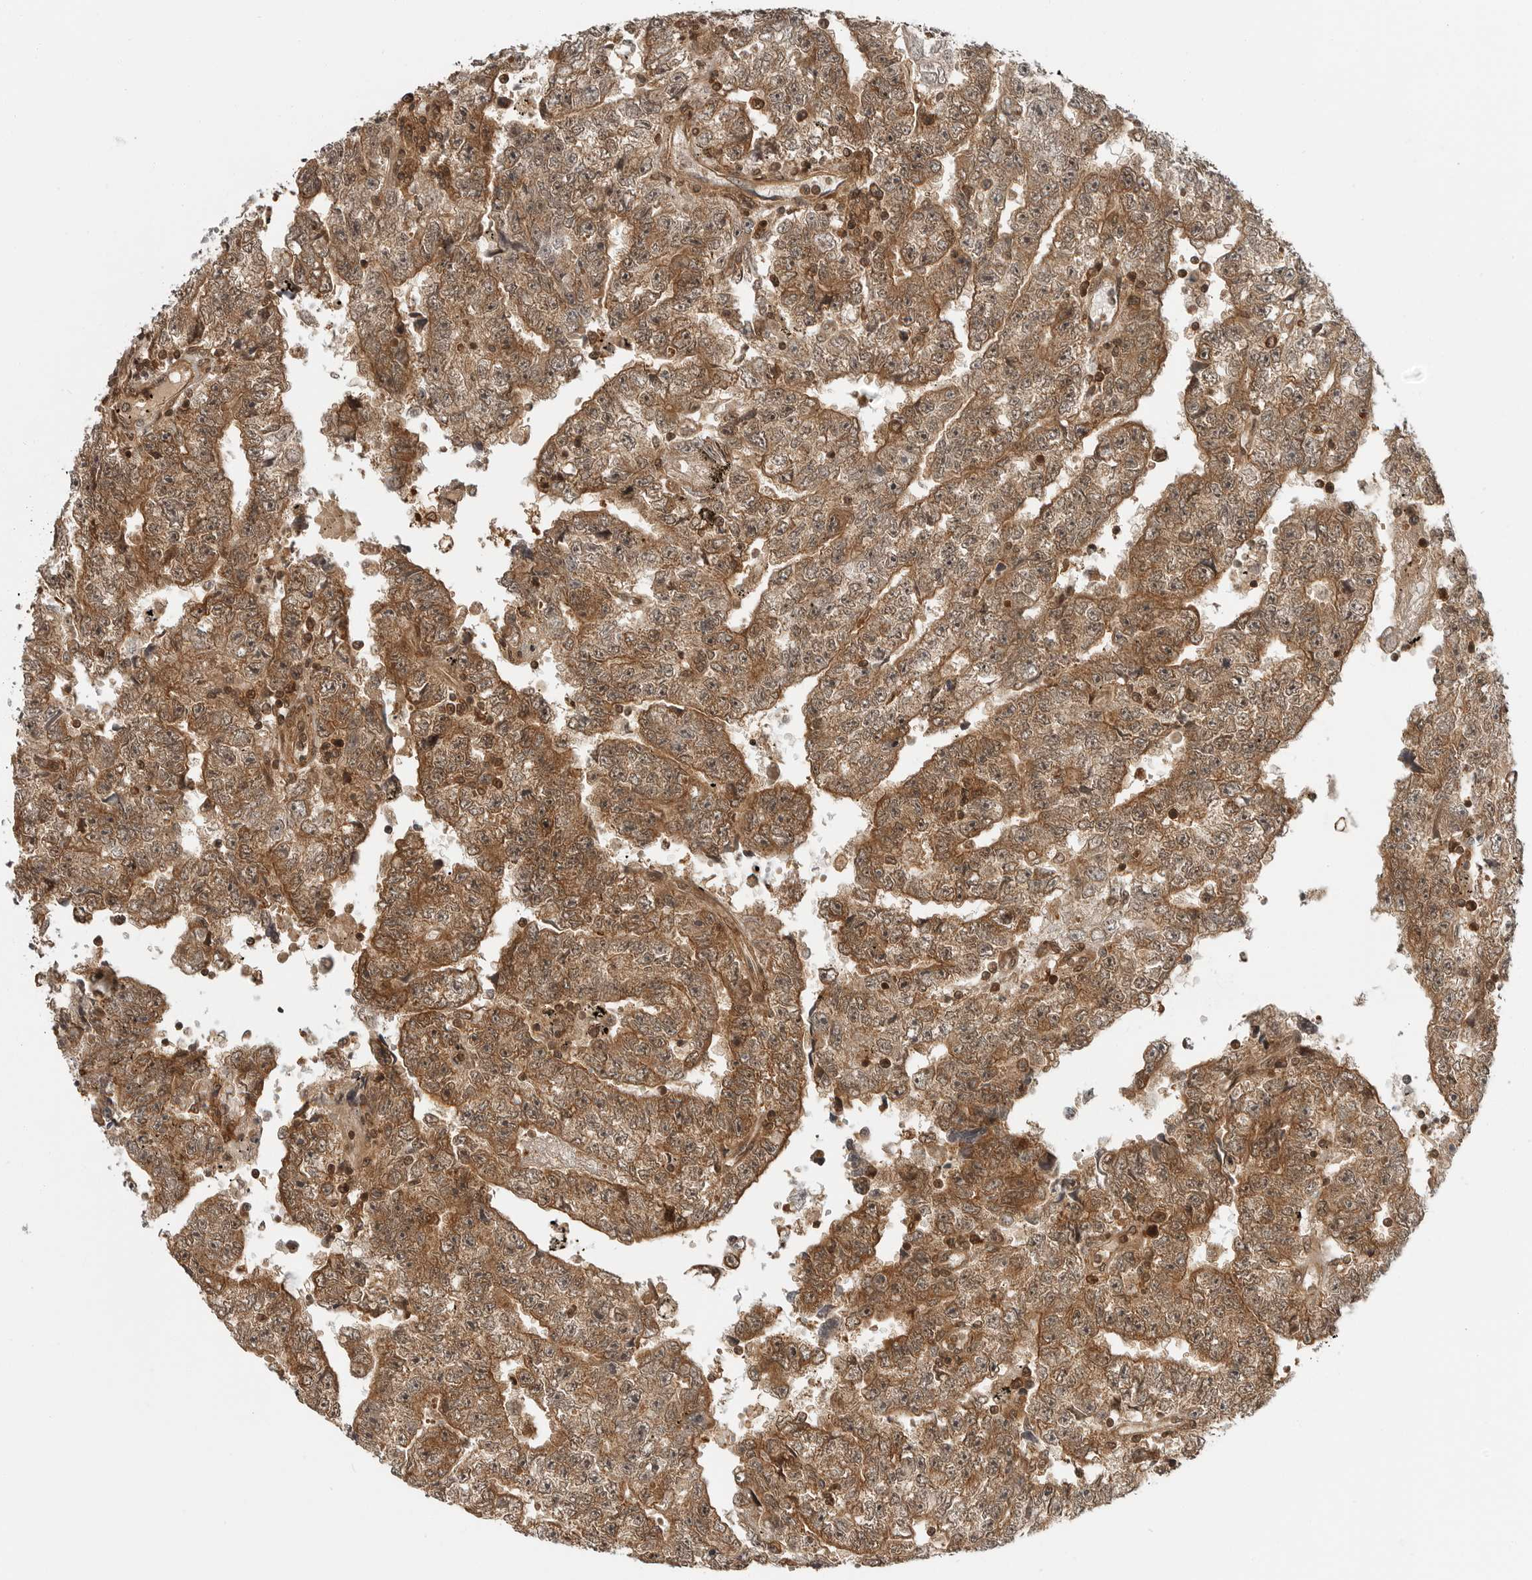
{"staining": {"intensity": "moderate", "quantity": ">75%", "location": "cytoplasmic/membranous"}, "tissue": "testis cancer", "cell_type": "Tumor cells", "image_type": "cancer", "snomed": [{"axis": "morphology", "description": "Carcinoma, Embryonal, NOS"}, {"axis": "topography", "description": "Testis"}], "caption": "Human testis embryonal carcinoma stained for a protein (brown) displays moderate cytoplasmic/membranous positive staining in about >75% of tumor cells.", "gene": "SZRD1", "patient": {"sex": "male", "age": 25}}